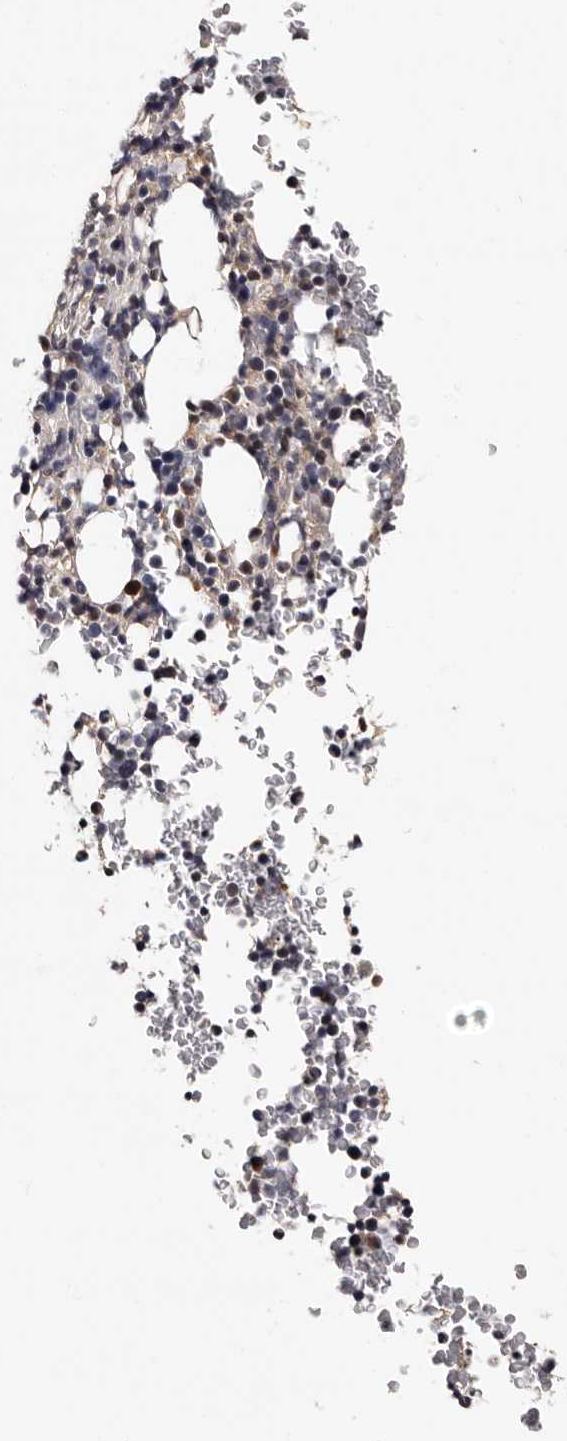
{"staining": {"intensity": "weak", "quantity": "<25%", "location": "cytoplasmic/membranous"}, "tissue": "bone marrow", "cell_type": "Hematopoietic cells", "image_type": "normal", "snomed": [{"axis": "morphology", "description": "Normal tissue, NOS"}, {"axis": "topography", "description": "Bone marrow"}], "caption": "An immunohistochemistry image of unremarkable bone marrow is shown. There is no staining in hematopoietic cells of bone marrow.", "gene": "TAF4B", "patient": {"sex": "male", "age": 58}}